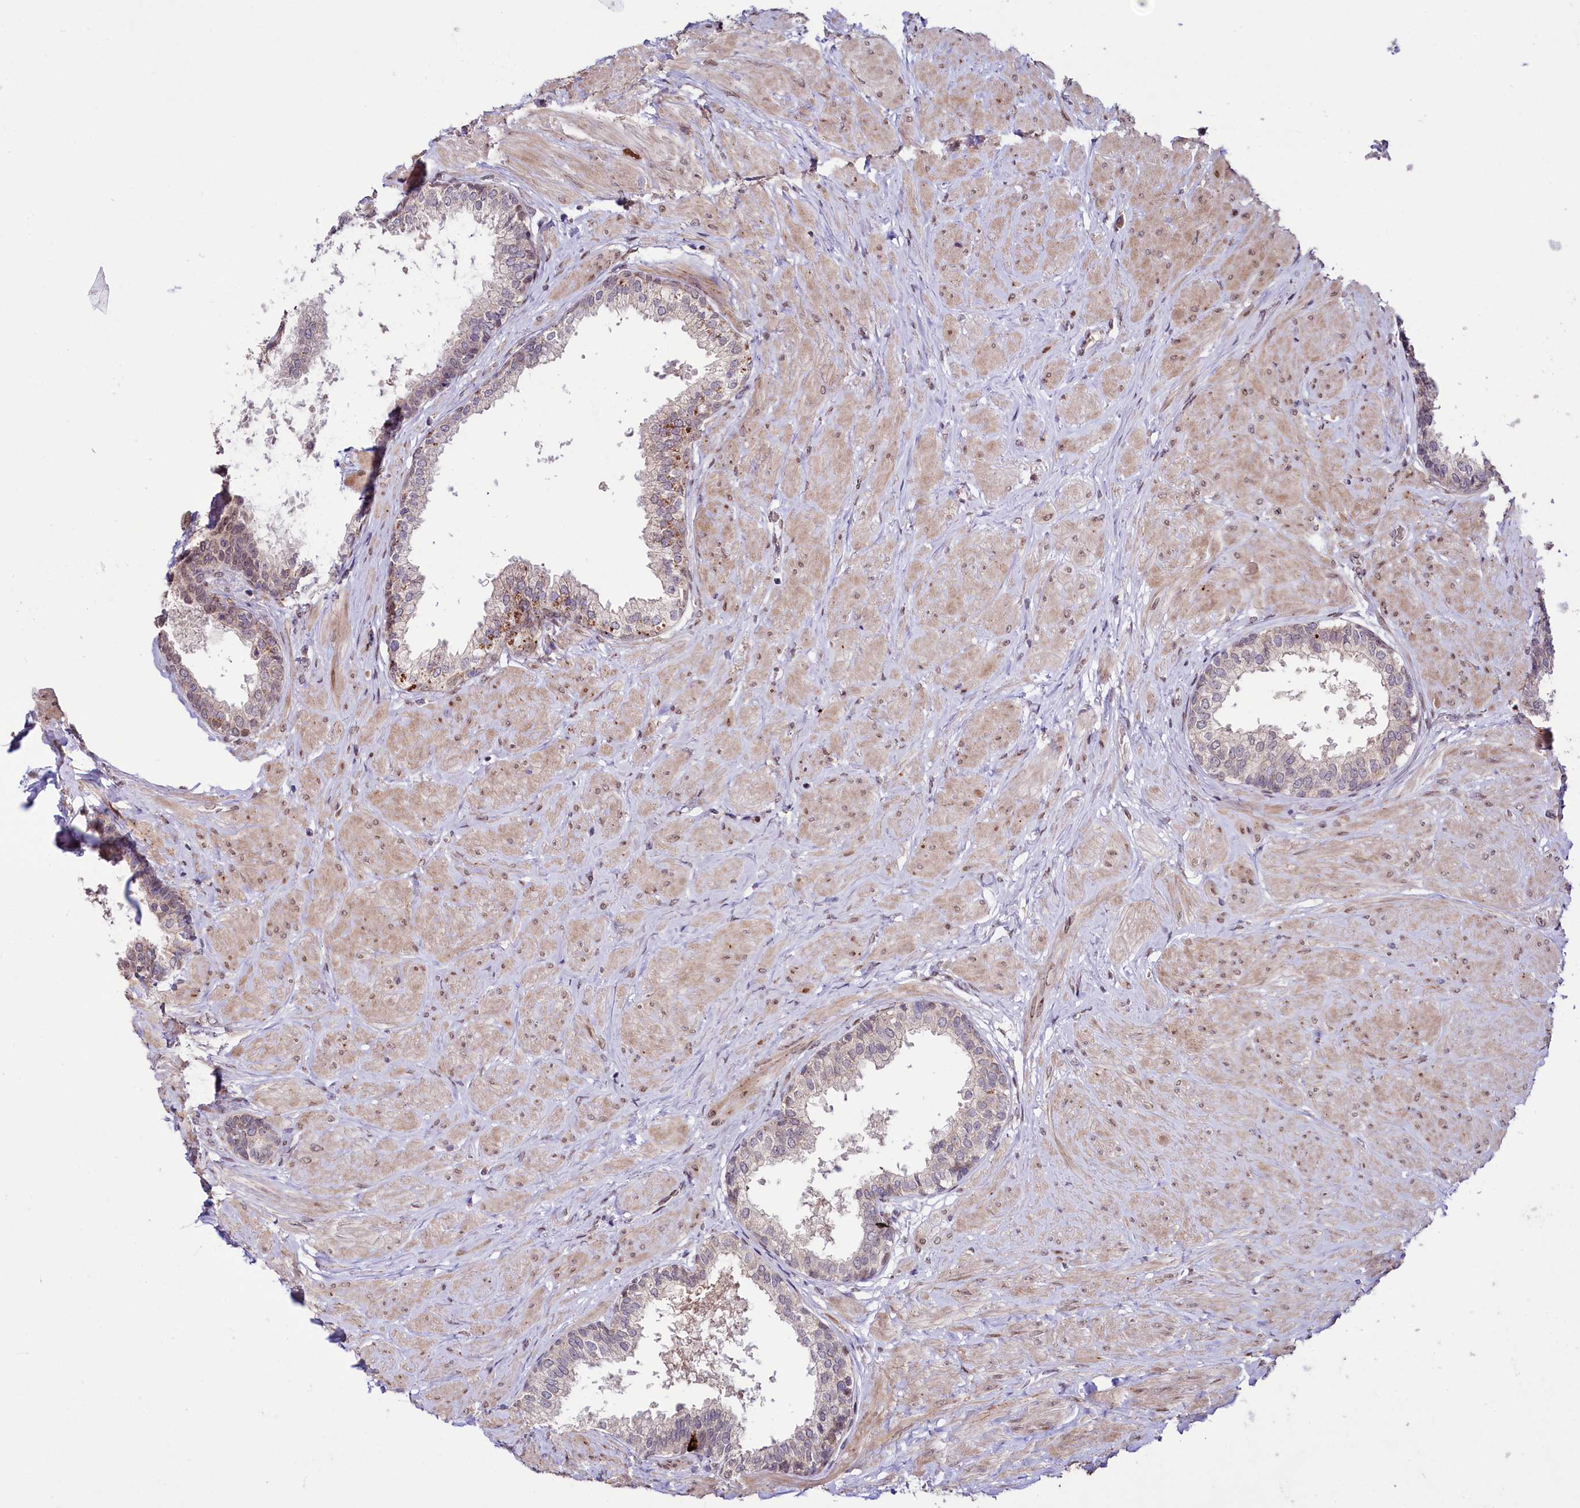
{"staining": {"intensity": "weak", "quantity": "25%-75%", "location": "cytoplasmic/membranous"}, "tissue": "prostate", "cell_type": "Glandular cells", "image_type": "normal", "snomed": [{"axis": "morphology", "description": "Normal tissue, NOS"}, {"axis": "topography", "description": "Prostate"}], "caption": "IHC staining of normal prostate, which reveals low levels of weak cytoplasmic/membranous staining in about 25%-75% of glandular cells indicating weak cytoplasmic/membranous protein staining. The staining was performed using DAB (3,3'-diaminobenzidine) (brown) for protein detection and nuclei were counterstained in hematoxylin (blue).", "gene": "ZNF226", "patient": {"sex": "male", "age": 48}}